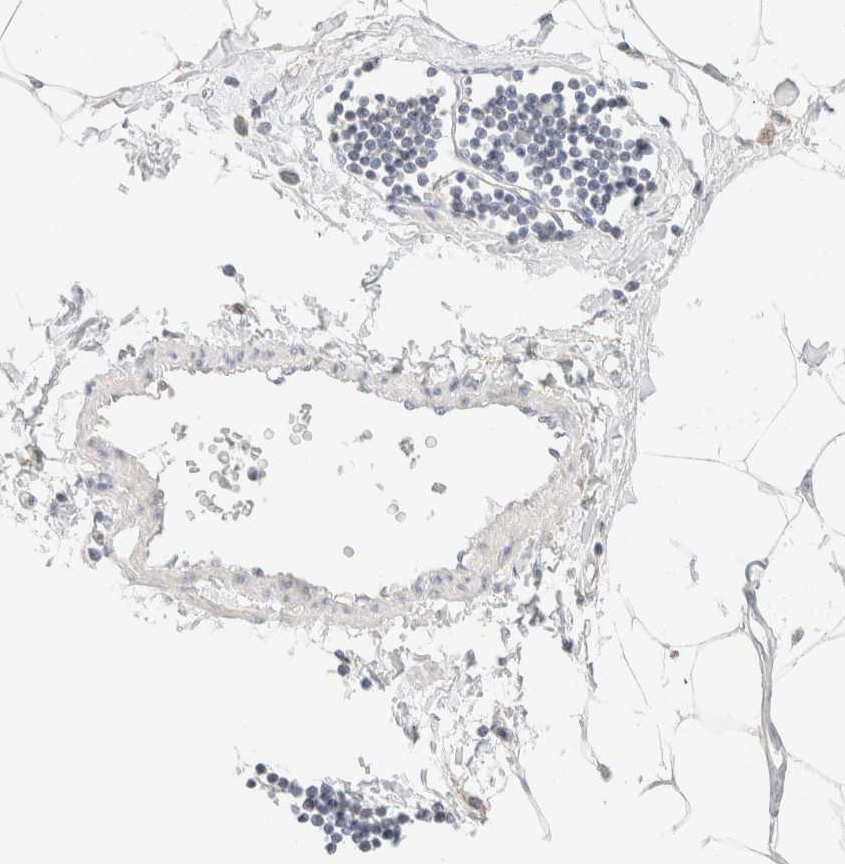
{"staining": {"intensity": "negative", "quantity": "none", "location": "none"}, "tissue": "adipose tissue", "cell_type": "Adipocytes", "image_type": "normal", "snomed": [{"axis": "morphology", "description": "Normal tissue, NOS"}, {"axis": "morphology", "description": "Adenocarcinoma, NOS"}, {"axis": "topography", "description": "Colon"}, {"axis": "topography", "description": "Peripheral nerve tissue"}], "caption": "Immunohistochemistry (IHC) image of benign human adipose tissue stained for a protein (brown), which demonstrates no staining in adipocytes.", "gene": "SARM1", "patient": {"sex": "male", "age": 14}}